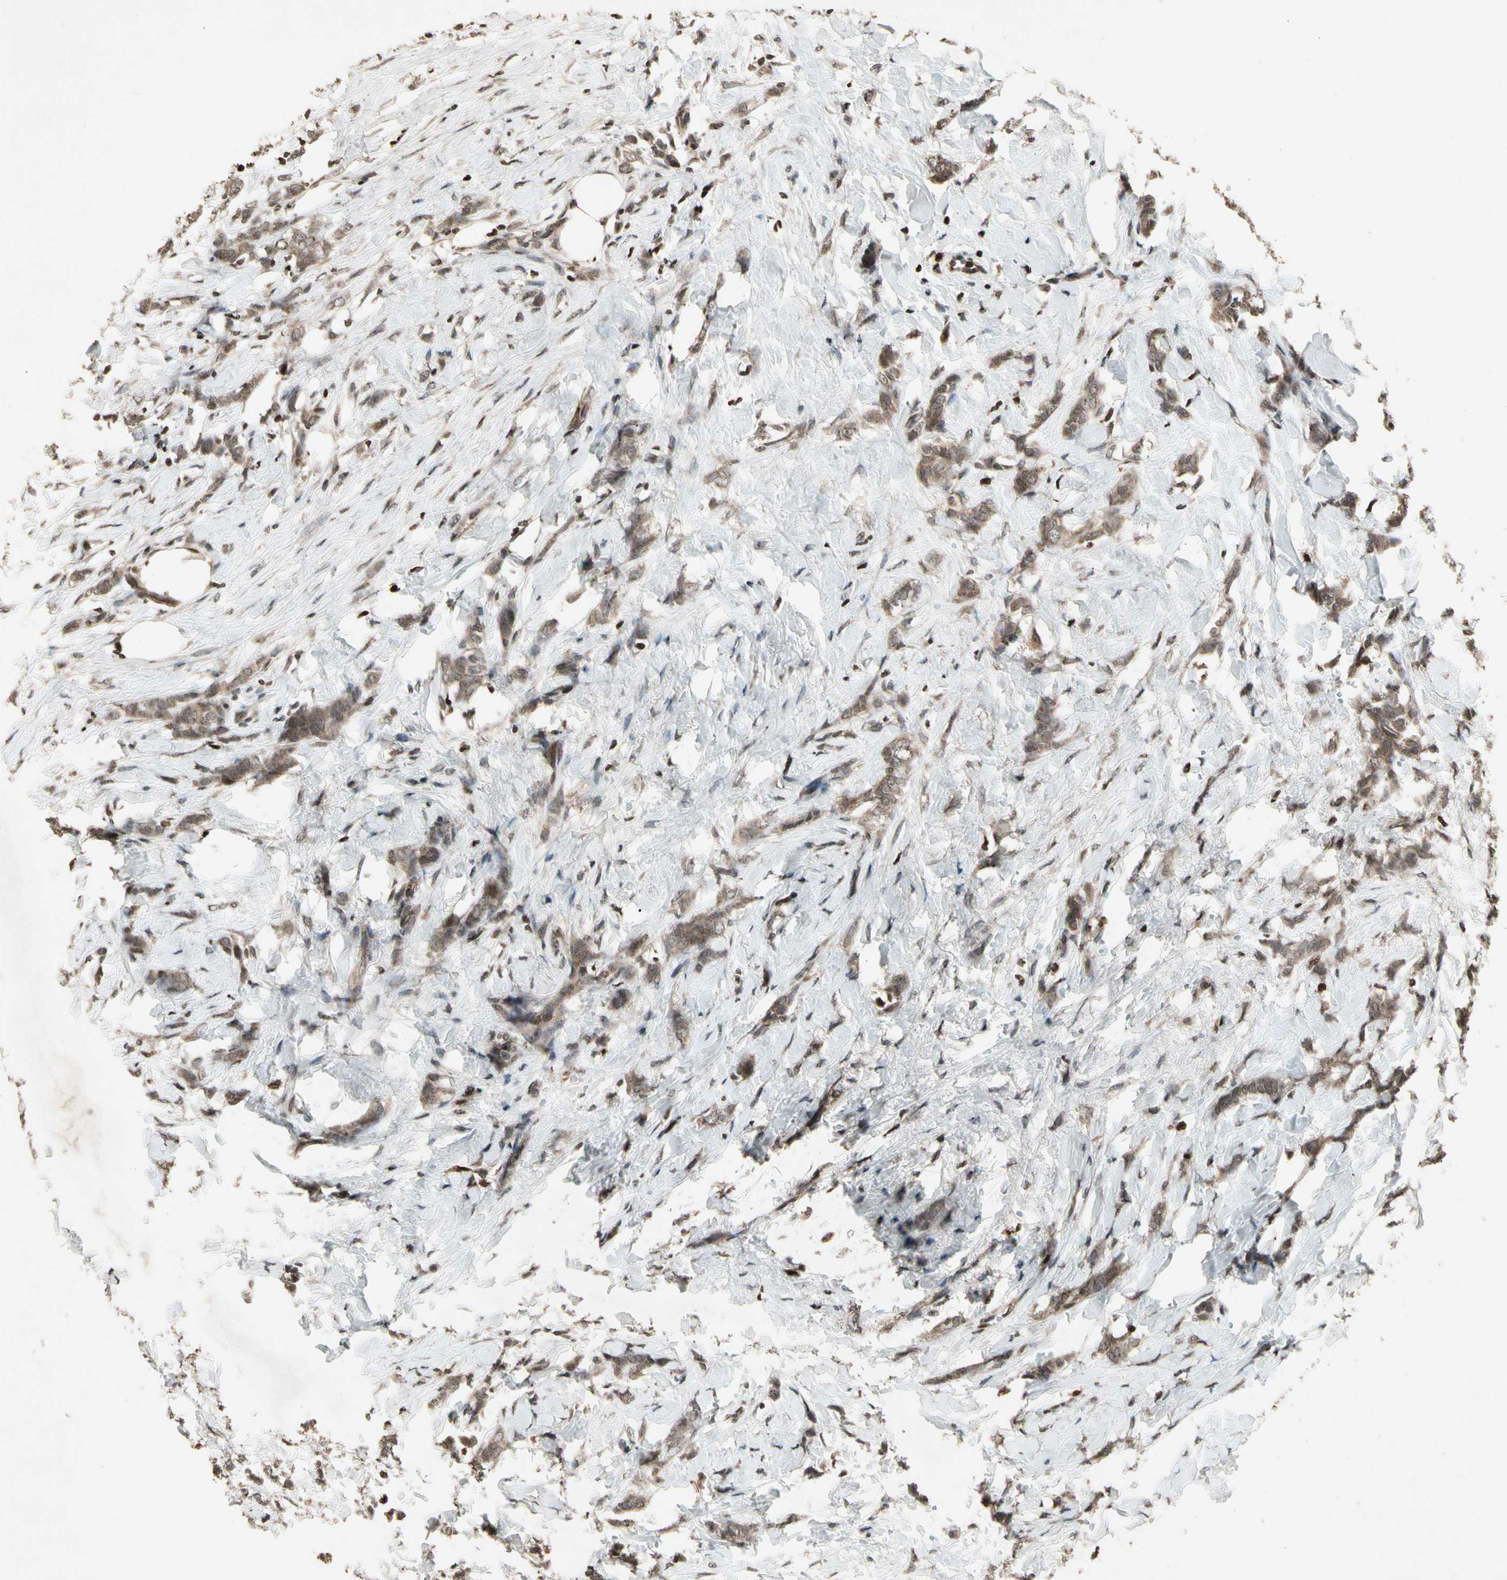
{"staining": {"intensity": "moderate", "quantity": ">75%", "location": "cytoplasmic/membranous"}, "tissue": "breast cancer", "cell_type": "Tumor cells", "image_type": "cancer", "snomed": [{"axis": "morphology", "description": "Lobular carcinoma, in situ"}, {"axis": "morphology", "description": "Lobular carcinoma"}, {"axis": "topography", "description": "Breast"}], "caption": "The histopathology image displays staining of breast cancer (lobular carcinoma in situ), revealing moderate cytoplasmic/membranous protein positivity (brown color) within tumor cells. (DAB = brown stain, brightfield microscopy at high magnification).", "gene": "GLRX", "patient": {"sex": "female", "age": 41}}